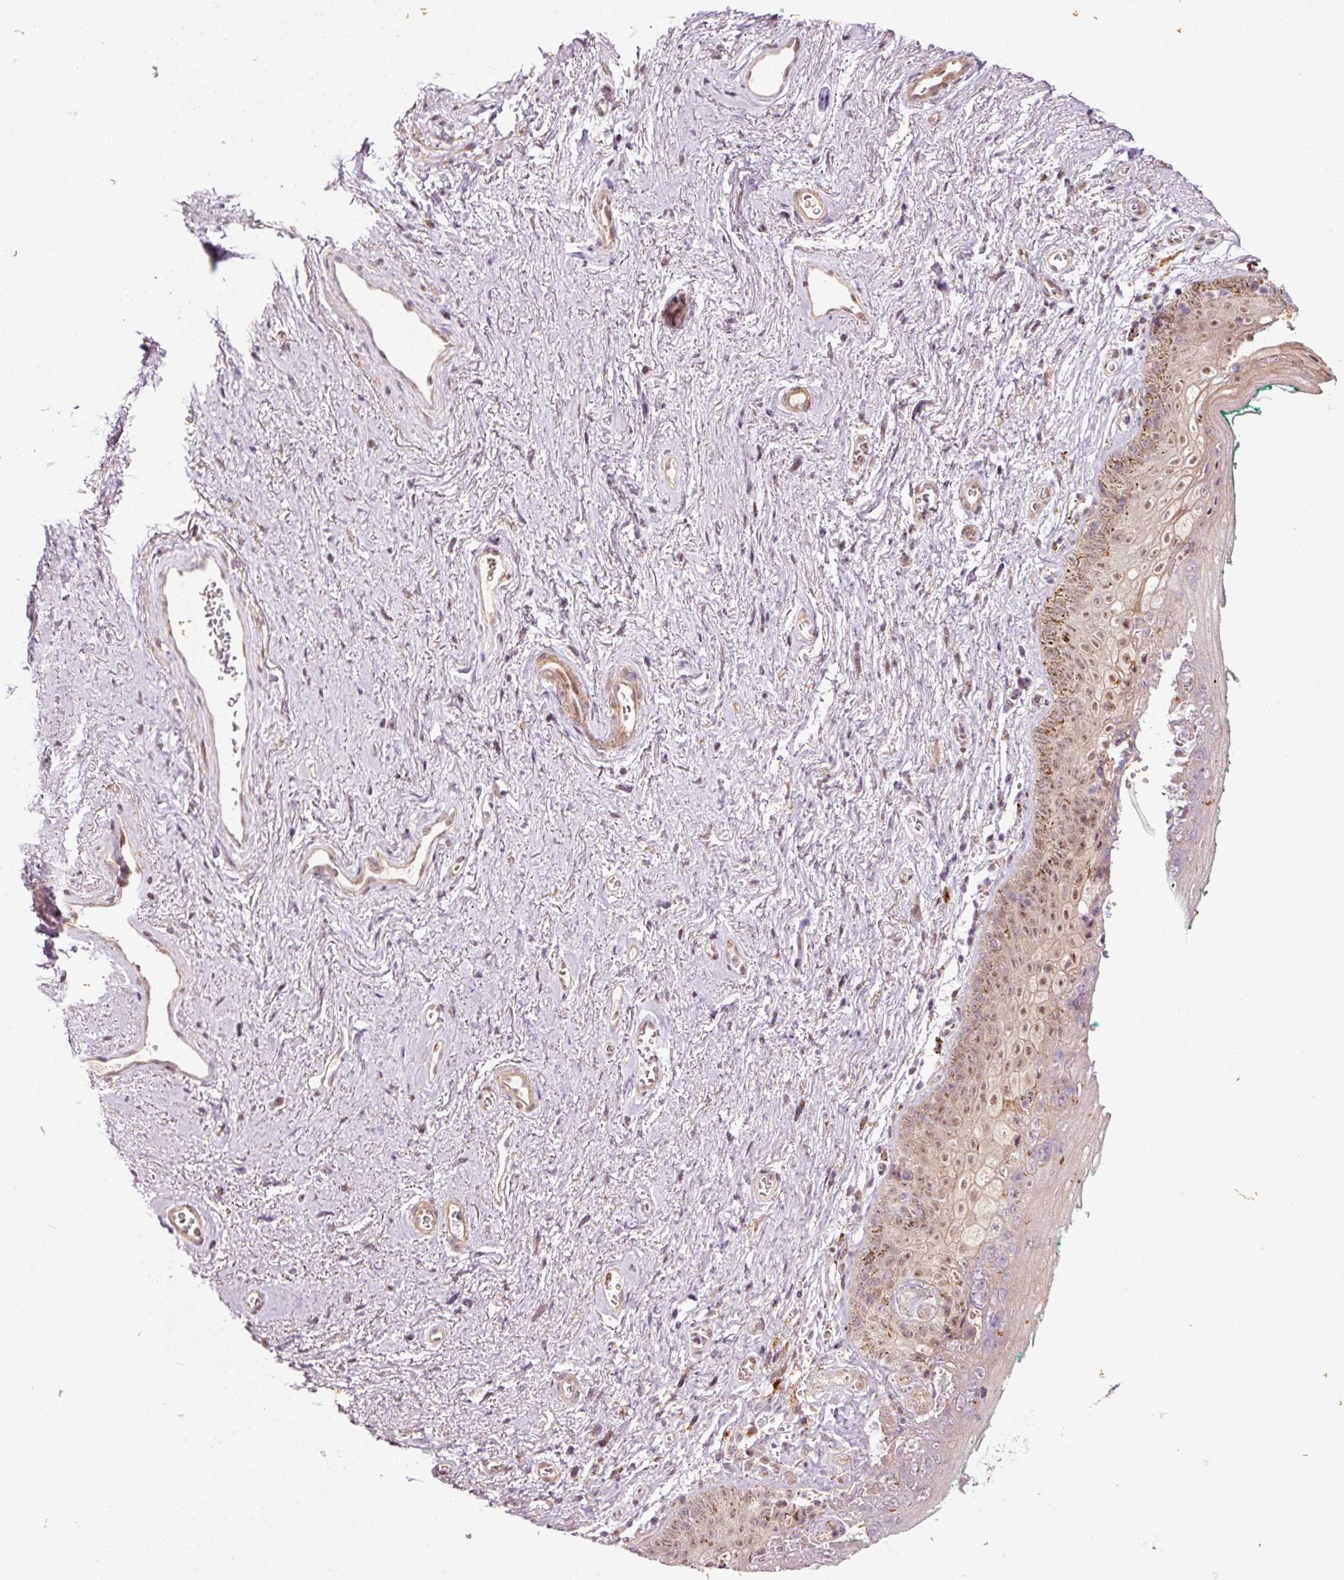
{"staining": {"intensity": "moderate", "quantity": "25%-75%", "location": "cytoplasmic/membranous,nuclear"}, "tissue": "vagina", "cell_type": "Squamous epithelial cells", "image_type": "normal", "snomed": [{"axis": "morphology", "description": "Normal tissue, NOS"}, {"axis": "topography", "description": "Vulva"}, {"axis": "topography", "description": "Vagina"}, {"axis": "topography", "description": "Peripheral nerve tissue"}], "caption": "Squamous epithelial cells demonstrate medium levels of moderate cytoplasmic/membranous,nuclear expression in approximately 25%-75% of cells in benign vagina.", "gene": "ANKRD20A1", "patient": {"sex": "female", "age": 66}}